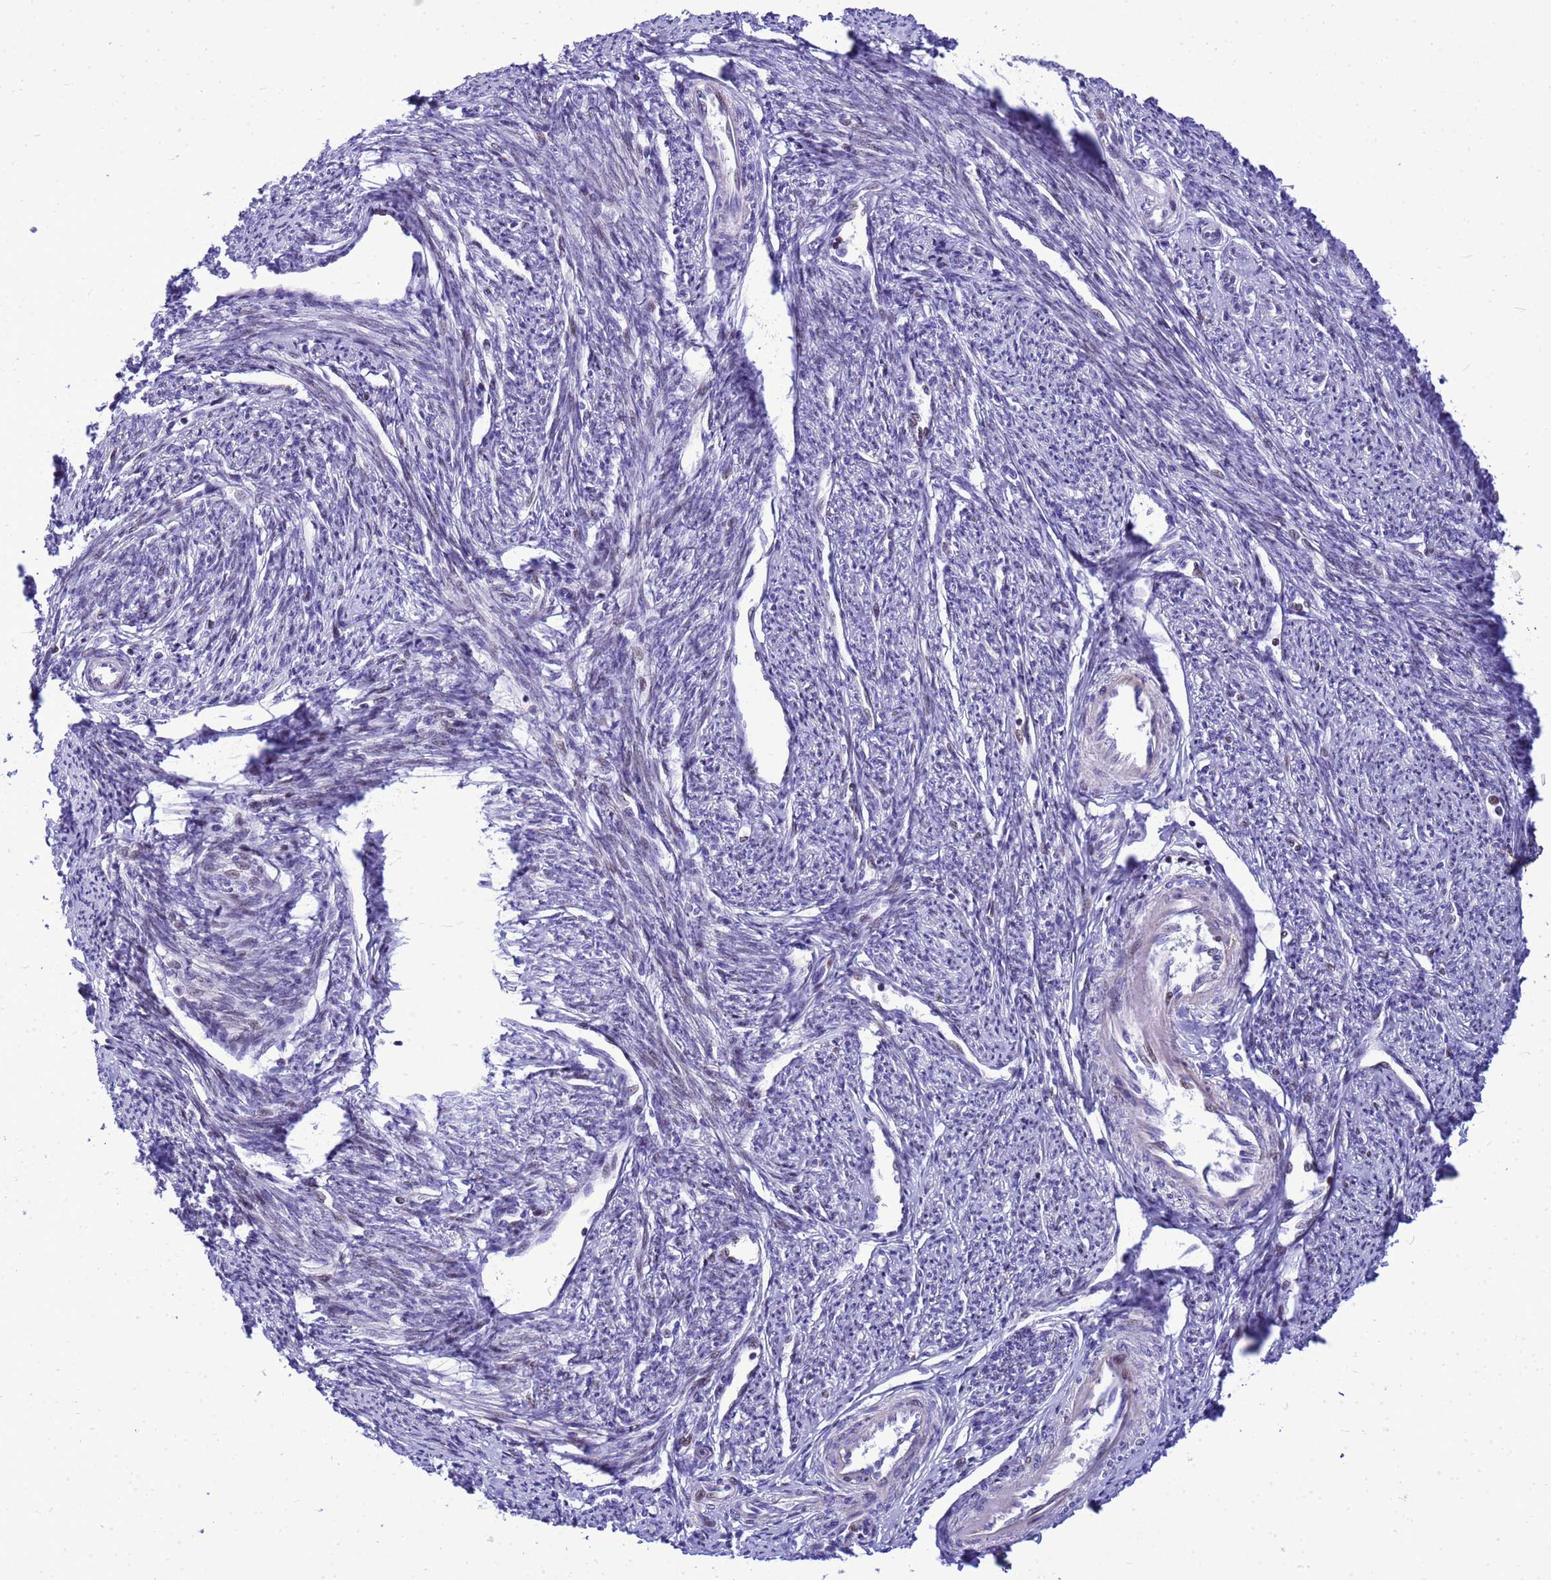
{"staining": {"intensity": "weak", "quantity": "25%-75%", "location": "cytoplasmic/membranous,nuclear"}, "tissue": "smooth muscle", "cell_type": "Smooth muscle cells", "image_type": "normal", "snomed": [{"axis": "morphology", "description": "Normal tissue, NOS"}, {"axis": "topography", "description": "Smooth muscle"}, {"axis": "topography", "description": "Uterus"}], "caption": "A brown stain shows weak cytoplasmic/membranous,nuclear staining of a protein in smooth muscle cells of benign smooth muscle.", "gene": "ADAMTS7", "patient": {"sex": "female", "age": 59}}